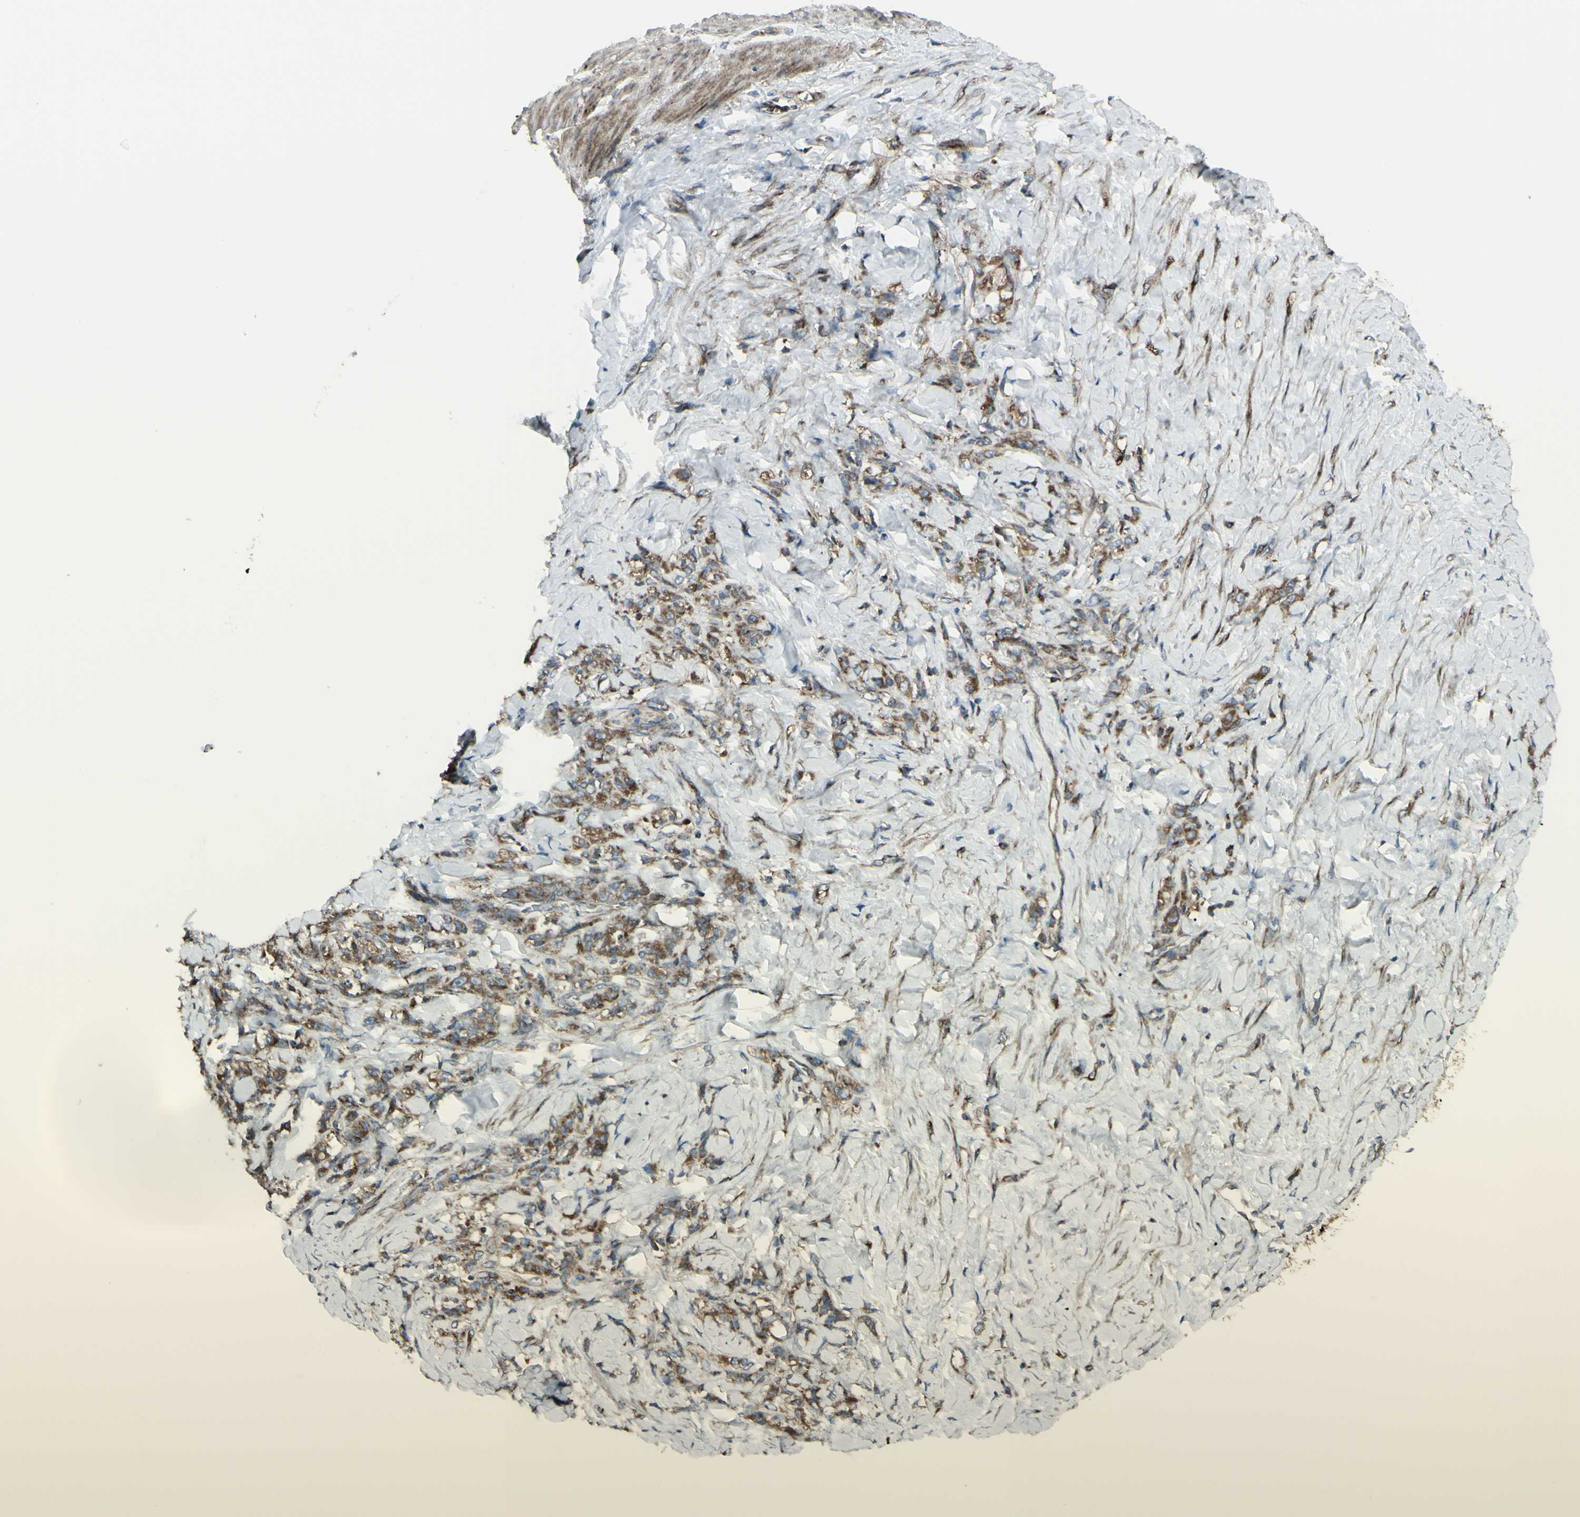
{"staining": {"intensity": "moderate", "quantity": ">75%", "location": "cytoplasmic/membranous"}, "tissue": "stomach cancer", "cell_type": "Tumor cells", "image_type": "cancer", "snomed": [{"axis": "morphology", "description": "Adenocarcinoma, NOS"}, {"axis": "topography", "description": "Stomach"}], "caption": "Immunohistochemistry of stomach adenocarcinoma demonstrates medium levels of moderate cytoplasmic/membranous positivity in about >75% of tumor cells.", "gene": "NAPA", "patient": {"sex": "male", "age": 82}}